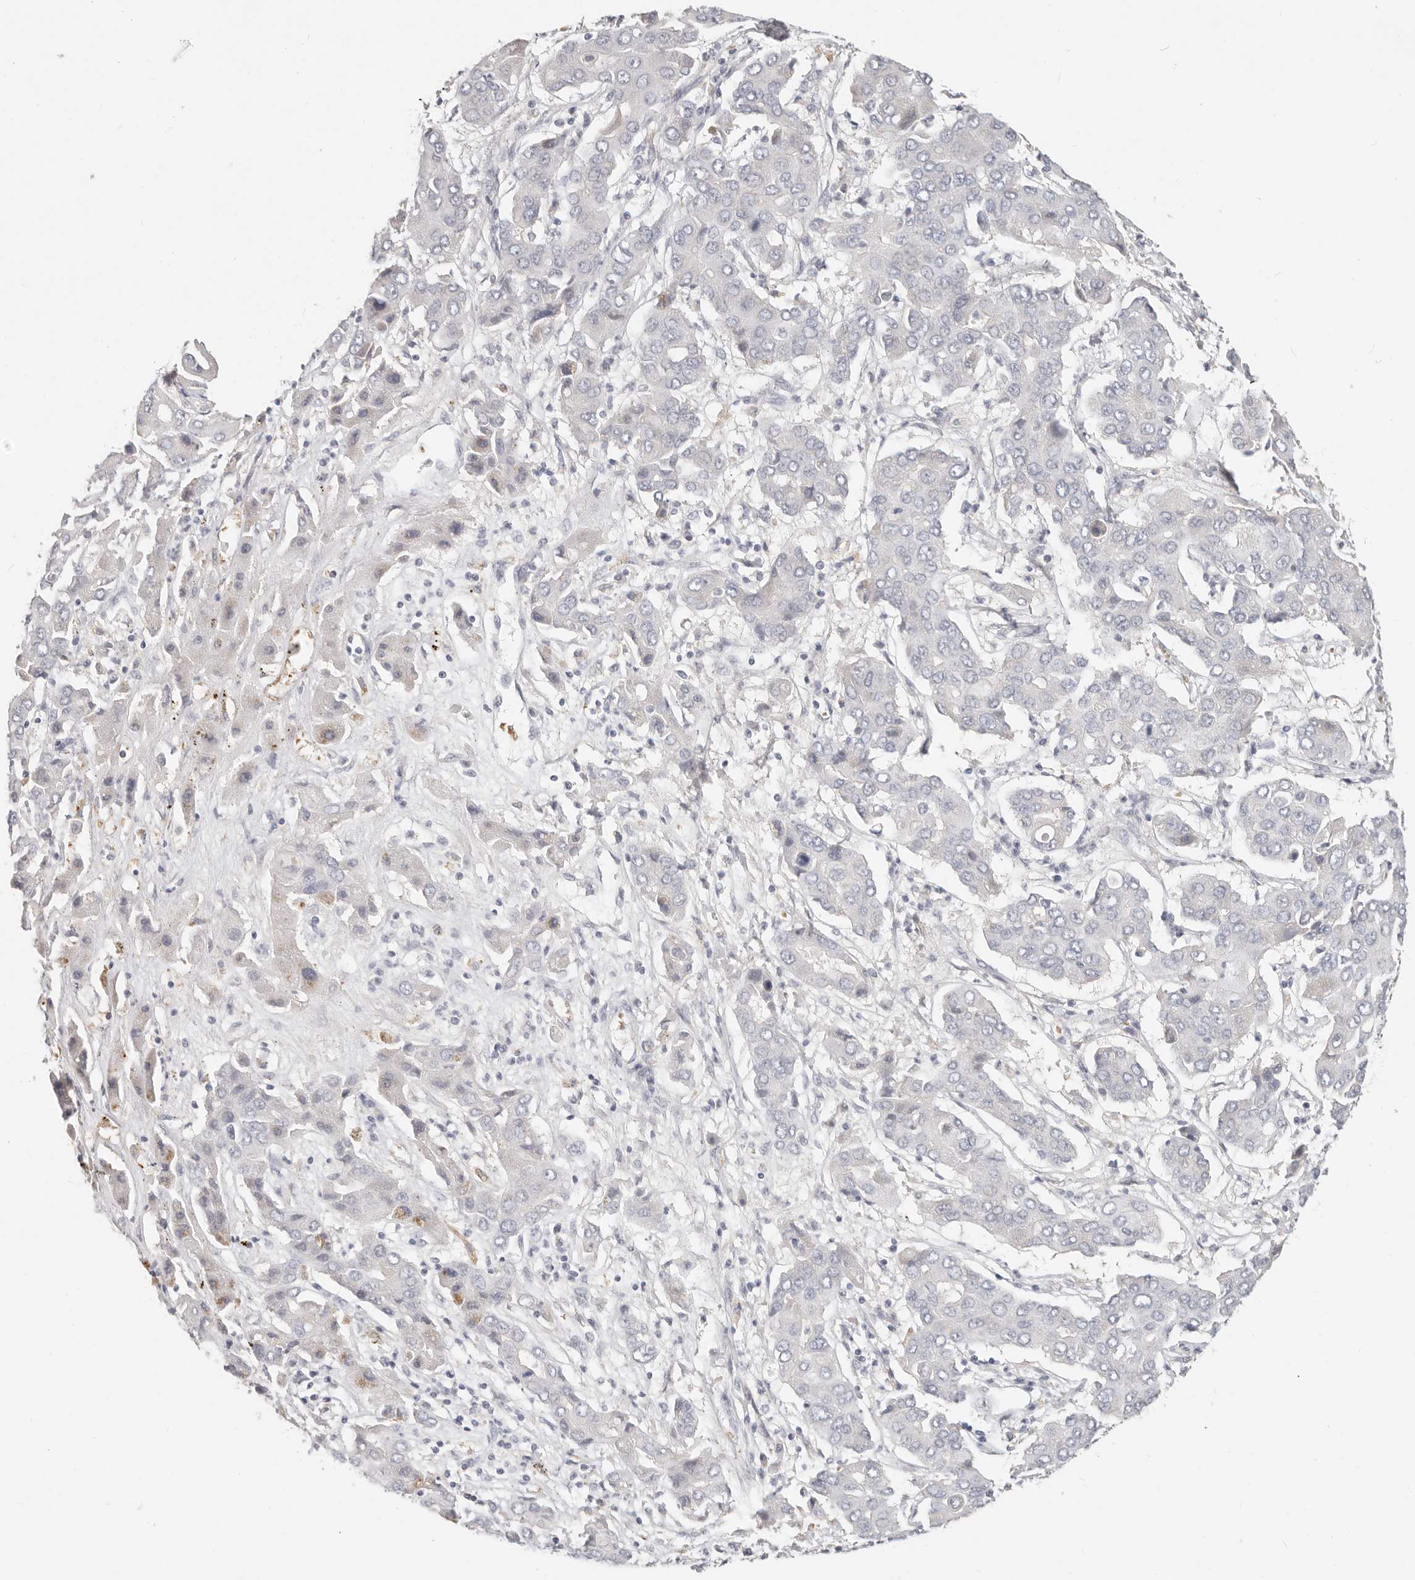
{"staining": {"intensity": "negative", "quantity": "none", "location": "none"}, "tissue": "liver cancer", "cell_type": "Tumor cells", "image_type": "cancer", "snomed": [{"axis": "morphology", "description": "Cholangiocarcinoma"}, {"axis": "topography", "description": "Liver"}], "caption": "Histopathology image shows no protein expression in tumor cells of liver cancer (cholangiocarcinoma) tissue.", "gene": "TMEM63B", "patient": {"sex": "male", "age": 67}}